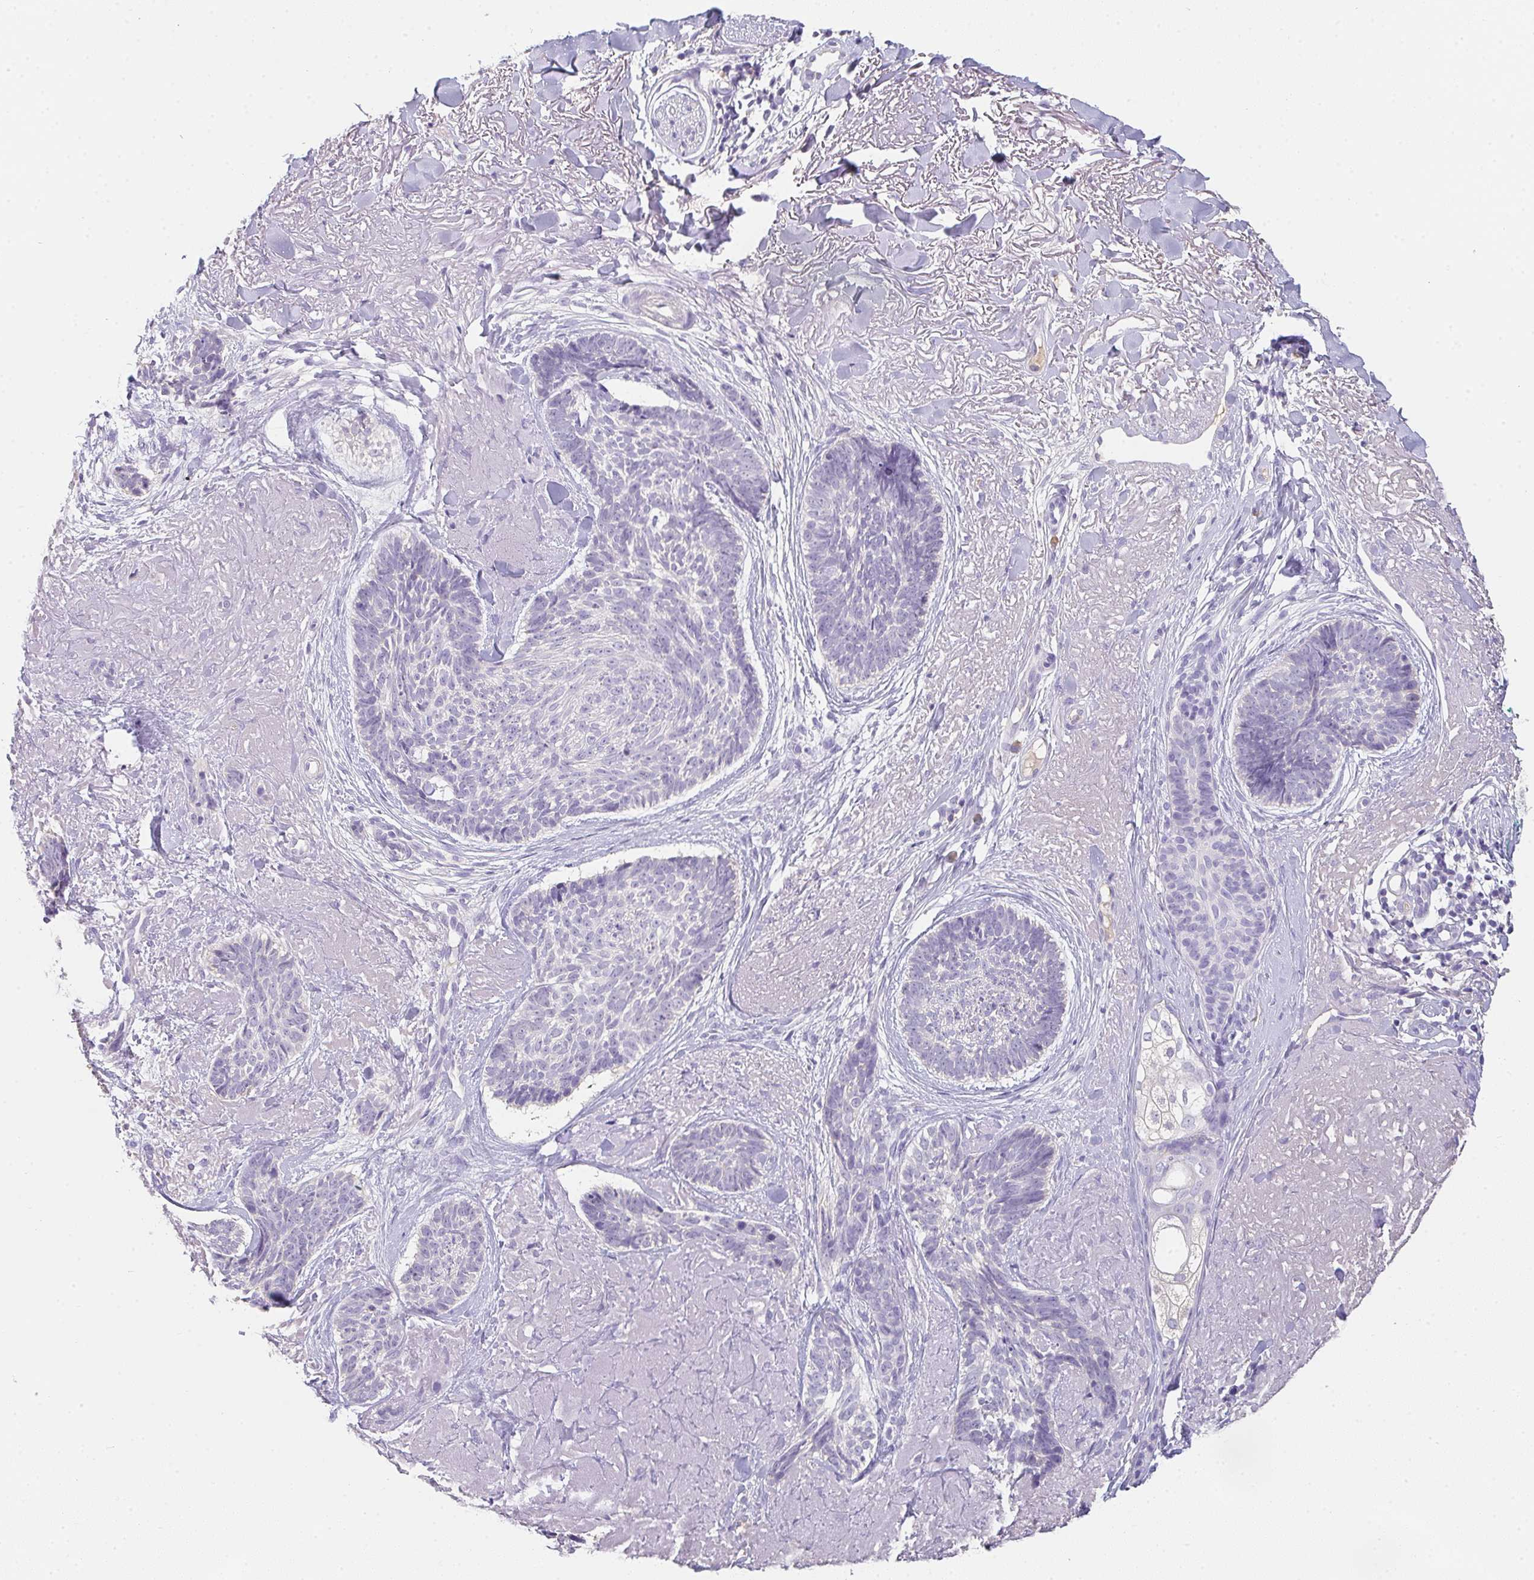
{"staining": {"intensity": "negative", "quantity": "none", "location": "none"}, "tissue": "skin cancer", "cell_type": "Tumor cells", "image_type": "cancer", "snomed": [{"axis": "morphology", "description": "Basal cell carcinoma"}, {"axis": "topography", "description": "Skin"}, {"axis": "topography", "description": "Skin of face"}, {"axis": "topography", "description": "Skin of nose"}], "caption": "DAB immunohistochemical staining of human skin cancer (basal cell carcinoma) exhibits no significant expression in tumor cells.", "gene": "ZNF215", "patient": {"sex": "female", "age": 86}}